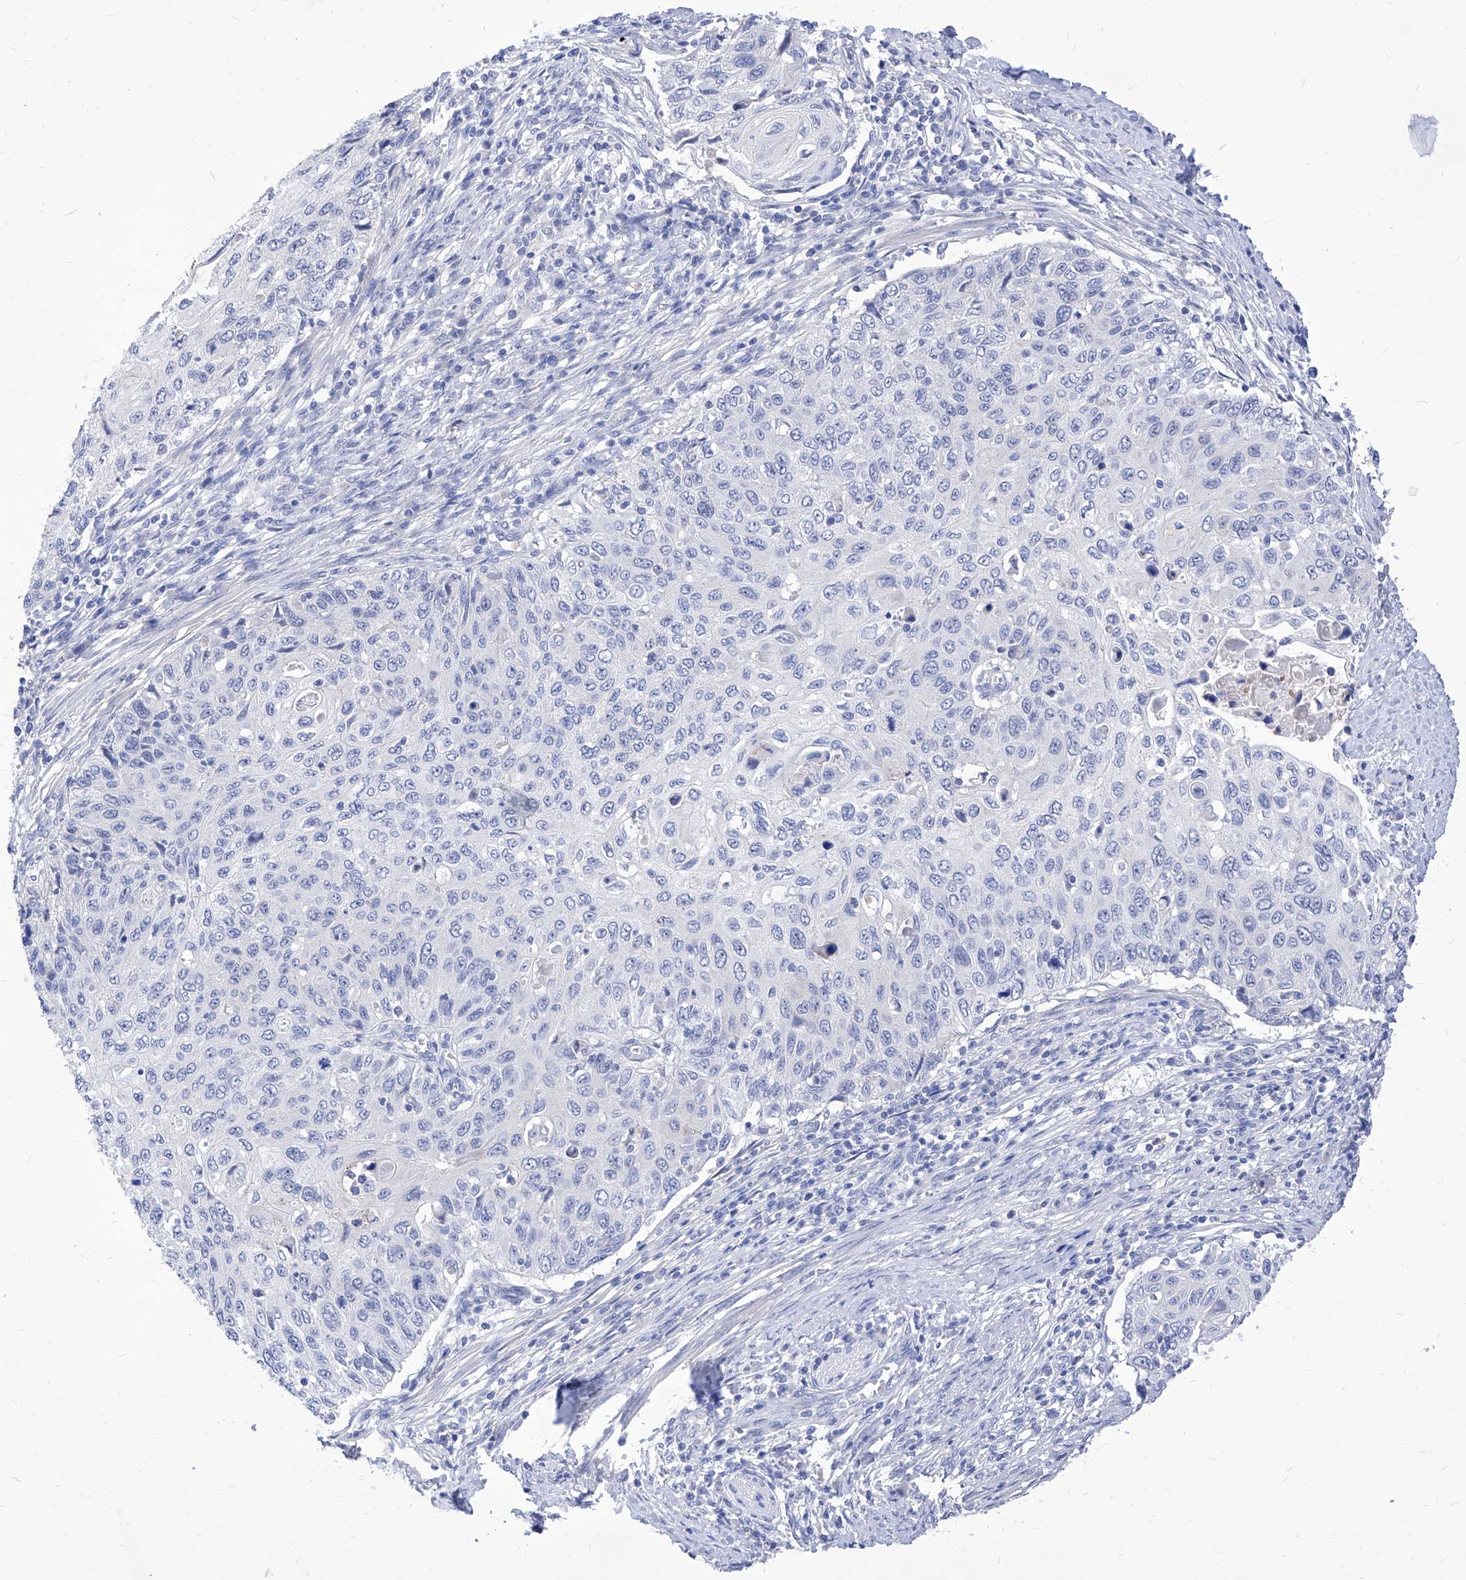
{"staining": {"intensity": "negative", "quantity": "none", "location": "none"}, "tissue": "cervical cancer", "cell_type": "Tumor cells", "image_type": "cancer", "snomed": [{"axis": "morphology", "description": "Squamous cell carcinoma, NOS"}, {"axis": "topography", "description": "Cervix"}], "caption": "Immunohistochemistry of human cervical cancer shows no expression in tumor cells. (DAB (3,3'-diaminobenzidine) immunohistochemistry, high magnification).", "gene": "VAX1", "patient": {"sex": "female", "age": 70}}